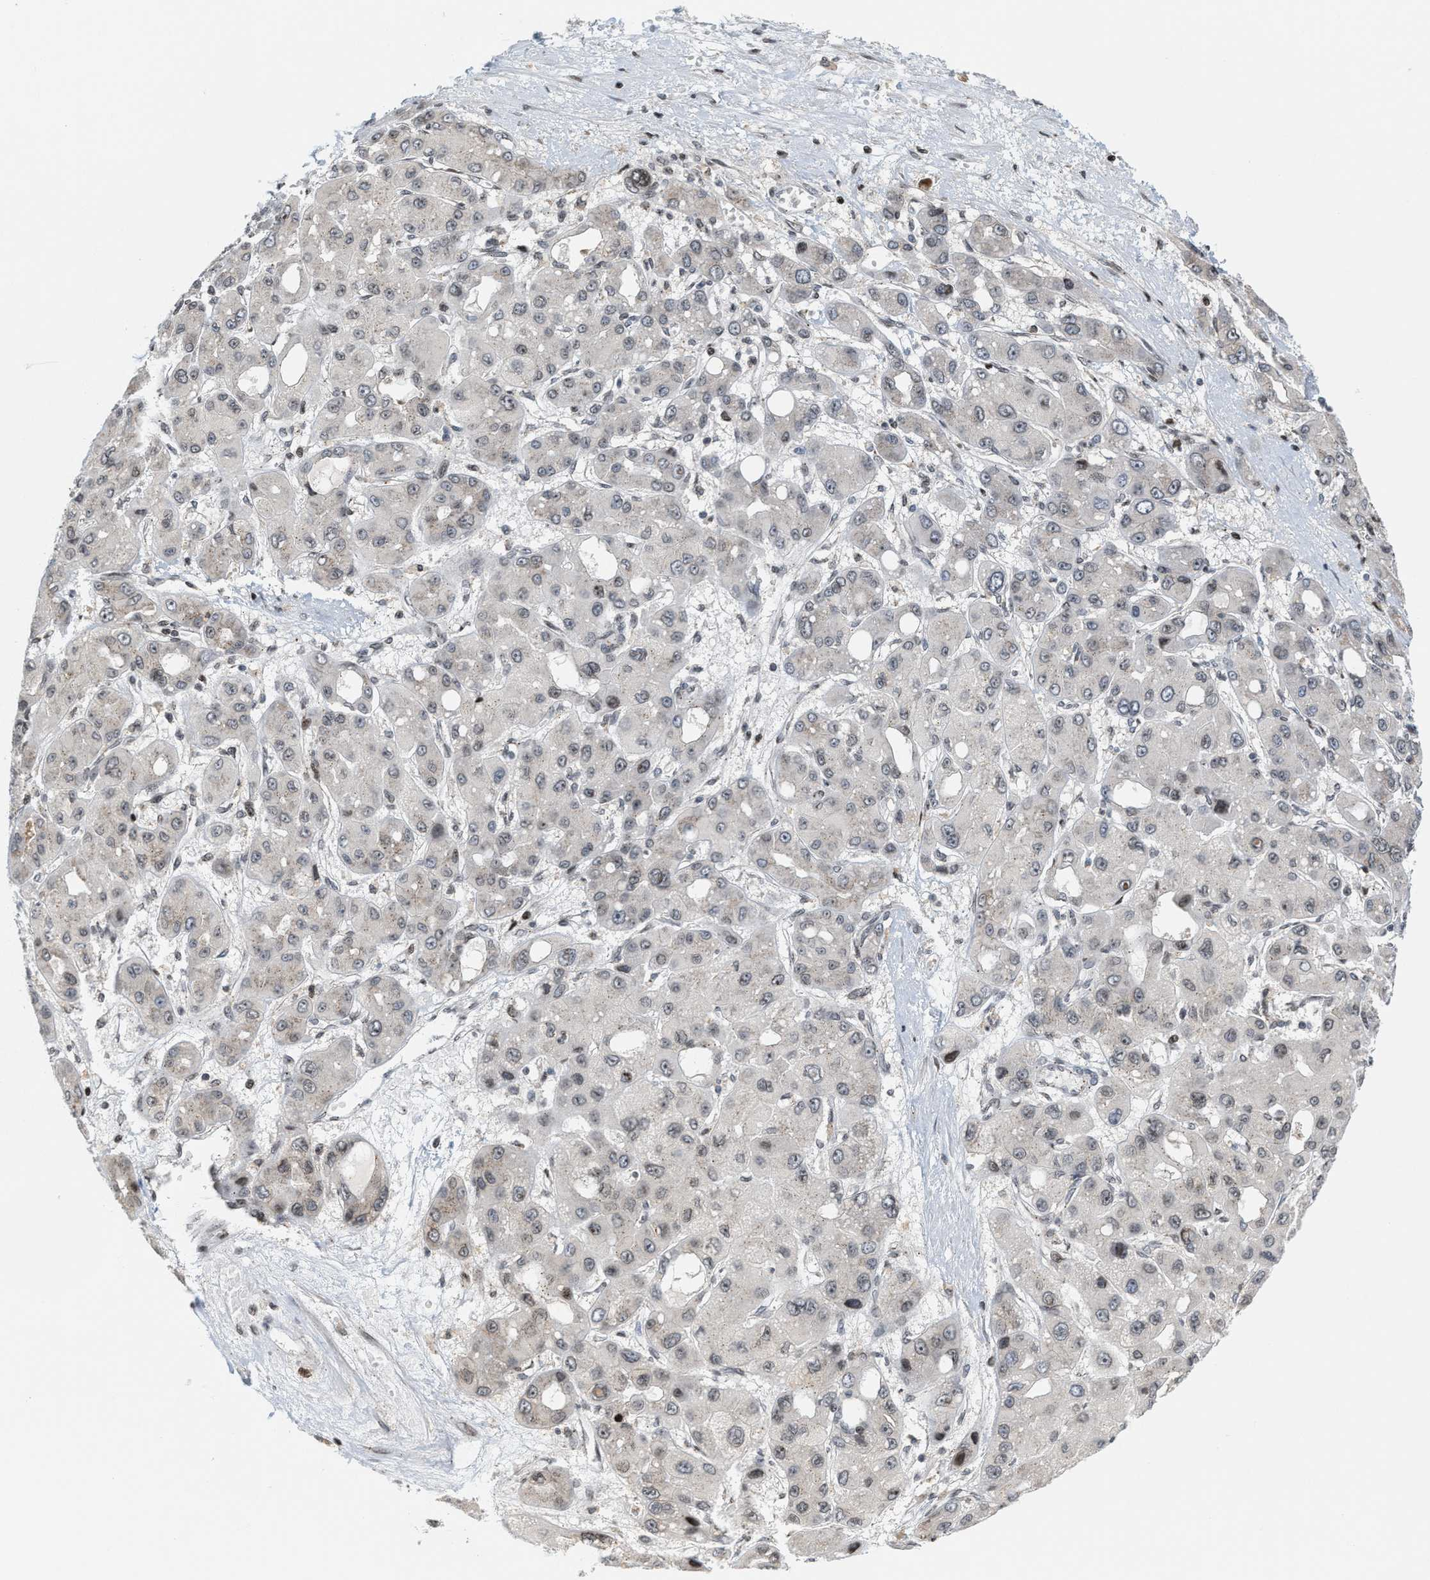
{"staining": {"intensity": "negative", "quantity": "none", "location": "none"}, "tissue": "liver cancer", "cell_type": "Tumor cells", "image_type": "cancer", "snomed": [{"axis": "morphology", "description": "Carcinoma, Hepatocellular, NOS"}, {"axis": "topography", "description": "Liver"}], "caption": "This is an immunohistochemistry (IHC) image of human liver cancer (hepatocellular carcinoma). There is no positivity in tumor cells.", "gene": "PDZD2", "patient": {"sex": "male", "age": 55}}